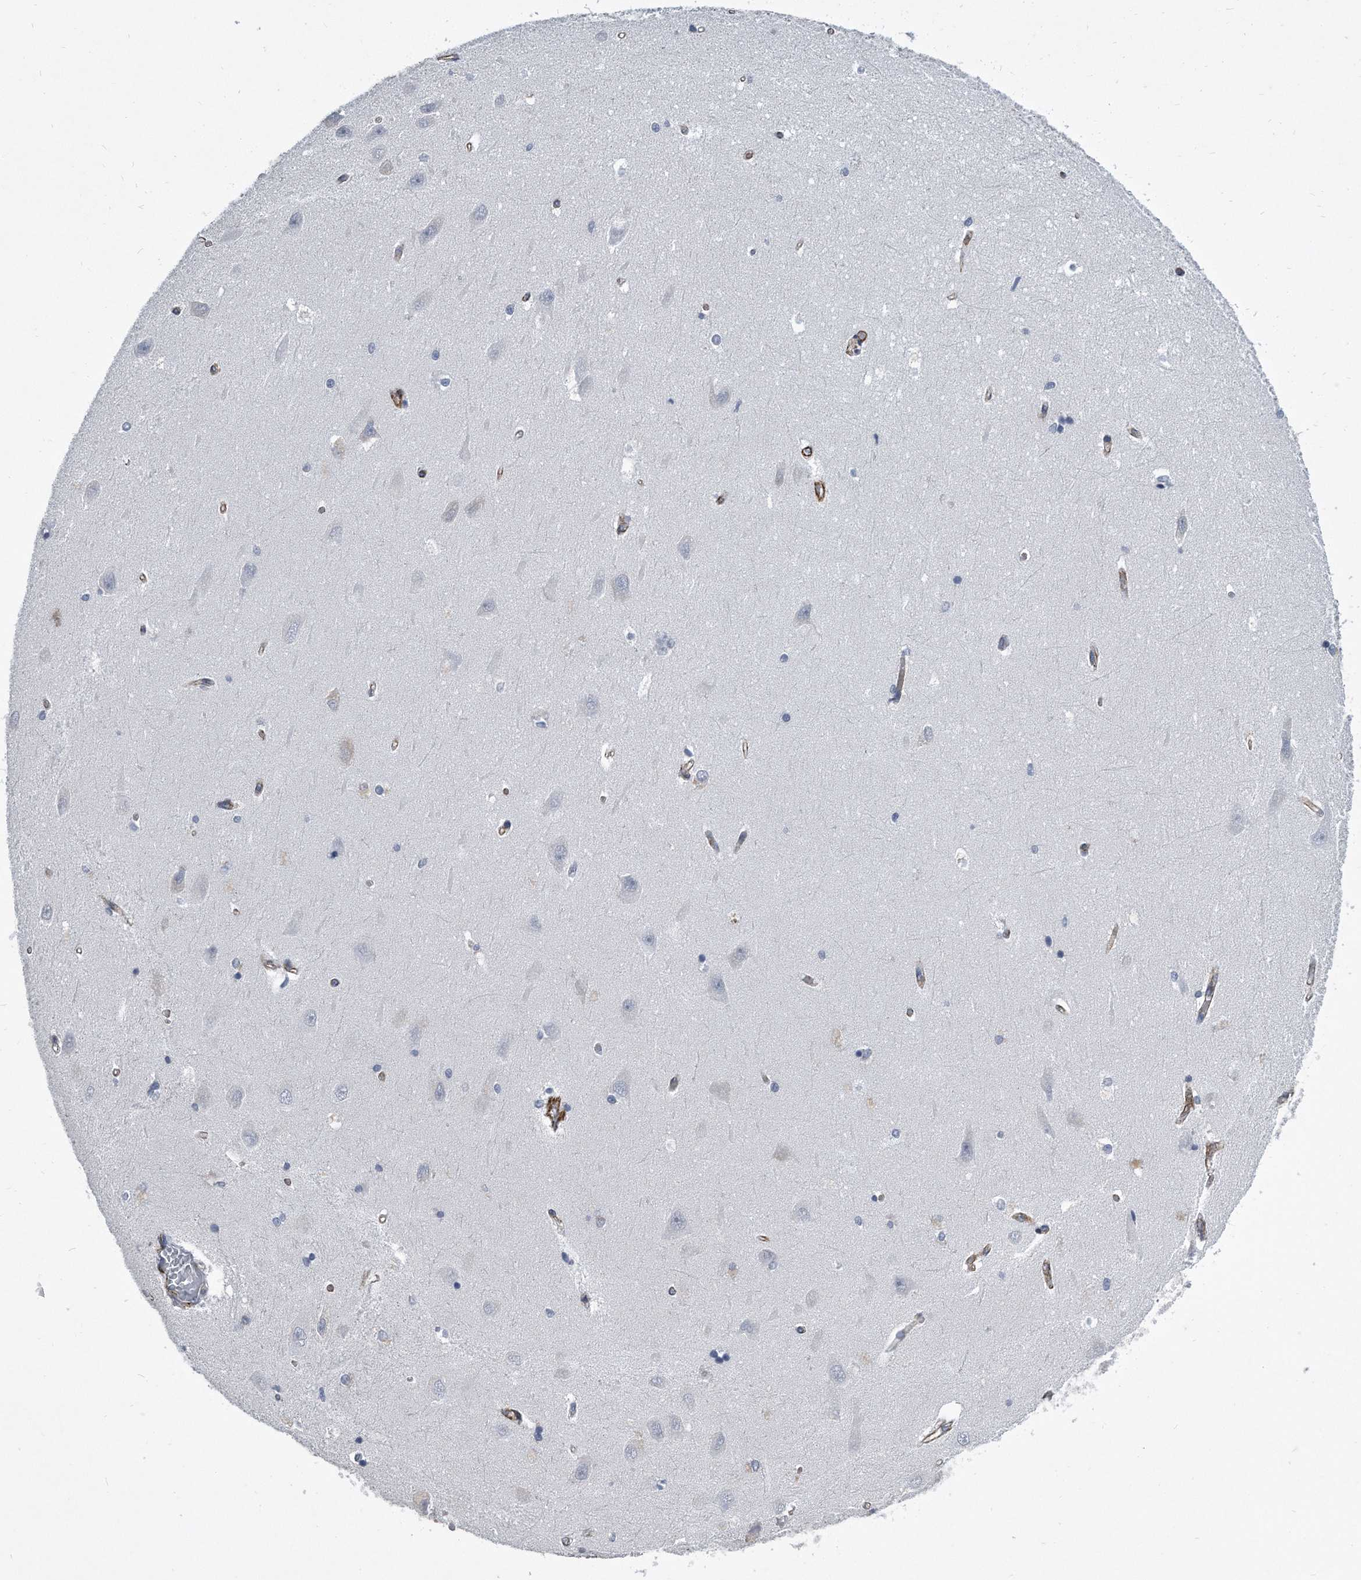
{"staining": {"intensity": "negative", "quantity": "none", "location": "none"}, "tissue": "hippocampus", "cell_type": "Glial cells", "image_type": "normal", "snomed": [{"axis": "morphology", "description": "Normal tissue, NOS"}, {"axis": "topography", "description": "Hippocampus"}], "caption": "Immunohistochemistry of normal hippocampus reveals no expression in glial cells.", "gene": "EIF2B4", "patient": {"sex": "male", "age": 45}}